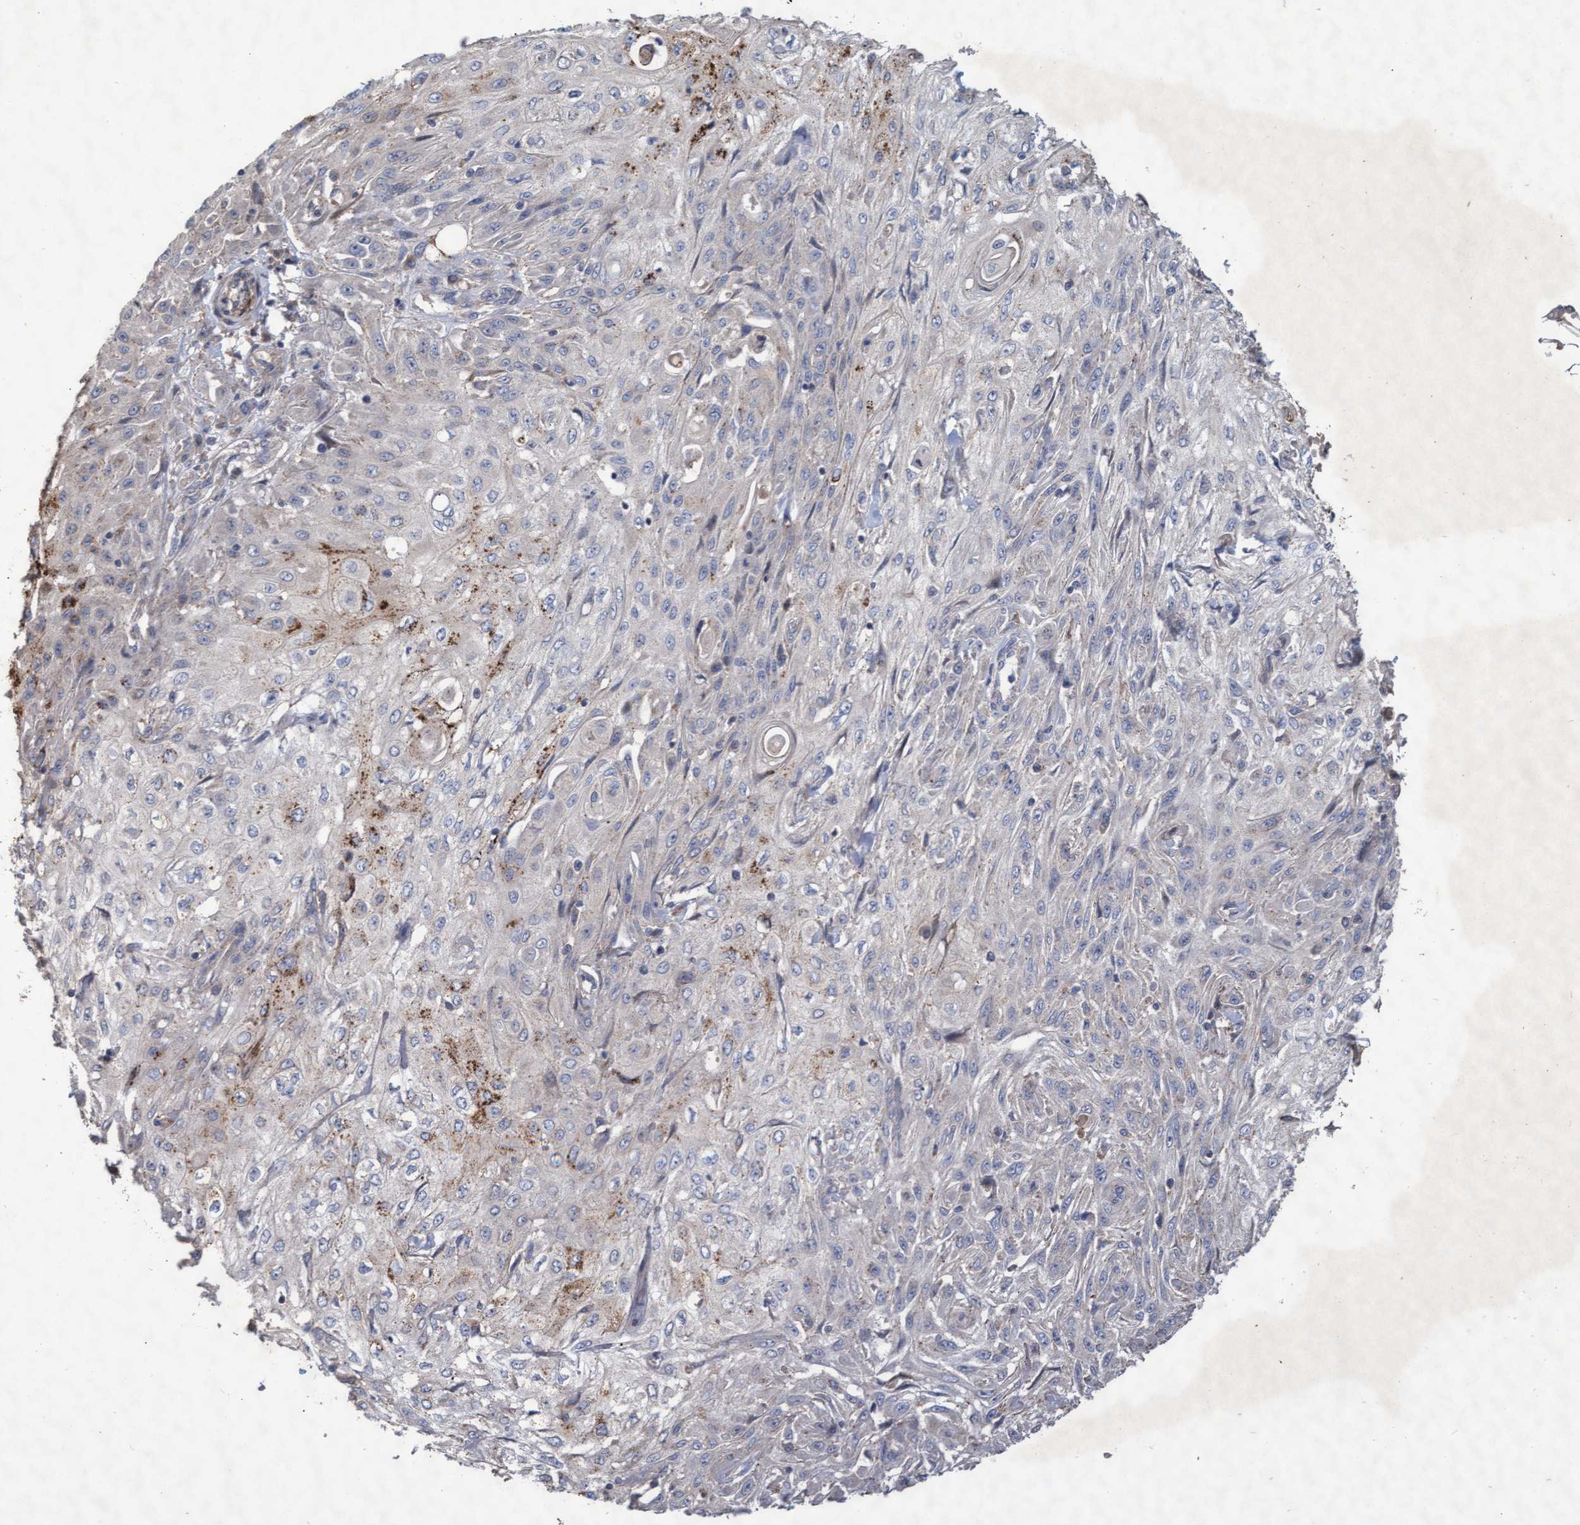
{"staining": {"intensity": "moderate", "quantity": "<25%", "location": "cytoplasmic/membranous"}, "tissue": "skin cancer", "cell_type": "Tumor cells", "image_type": "cancer", "snomed": [{"axis": "morphology", "description": "Squamous cell carcinoma, NOS"}, {"axis": "morphology", "description": "Squamous cell carcinoma, metastatic, NOS"}, {"axis": "topography", "description": "Skin"}, {"axis": "topography", "description": "Lymph node"}], "caption": "IHC staining of skin cancer (metastatic squamous cell carcinoma), which shows low levels of moderate cytoplasmic/membranous positivity in approximately <25% of tumor cells indicating moderate cytoplasmic/membranous protein staining. The staining was performed using DAB (brown) for protein detection and nuclei were counterstained in hematoxylin (blue).", "gene": "ABCF2", "patient": {"sex": "male", "age": 75}}